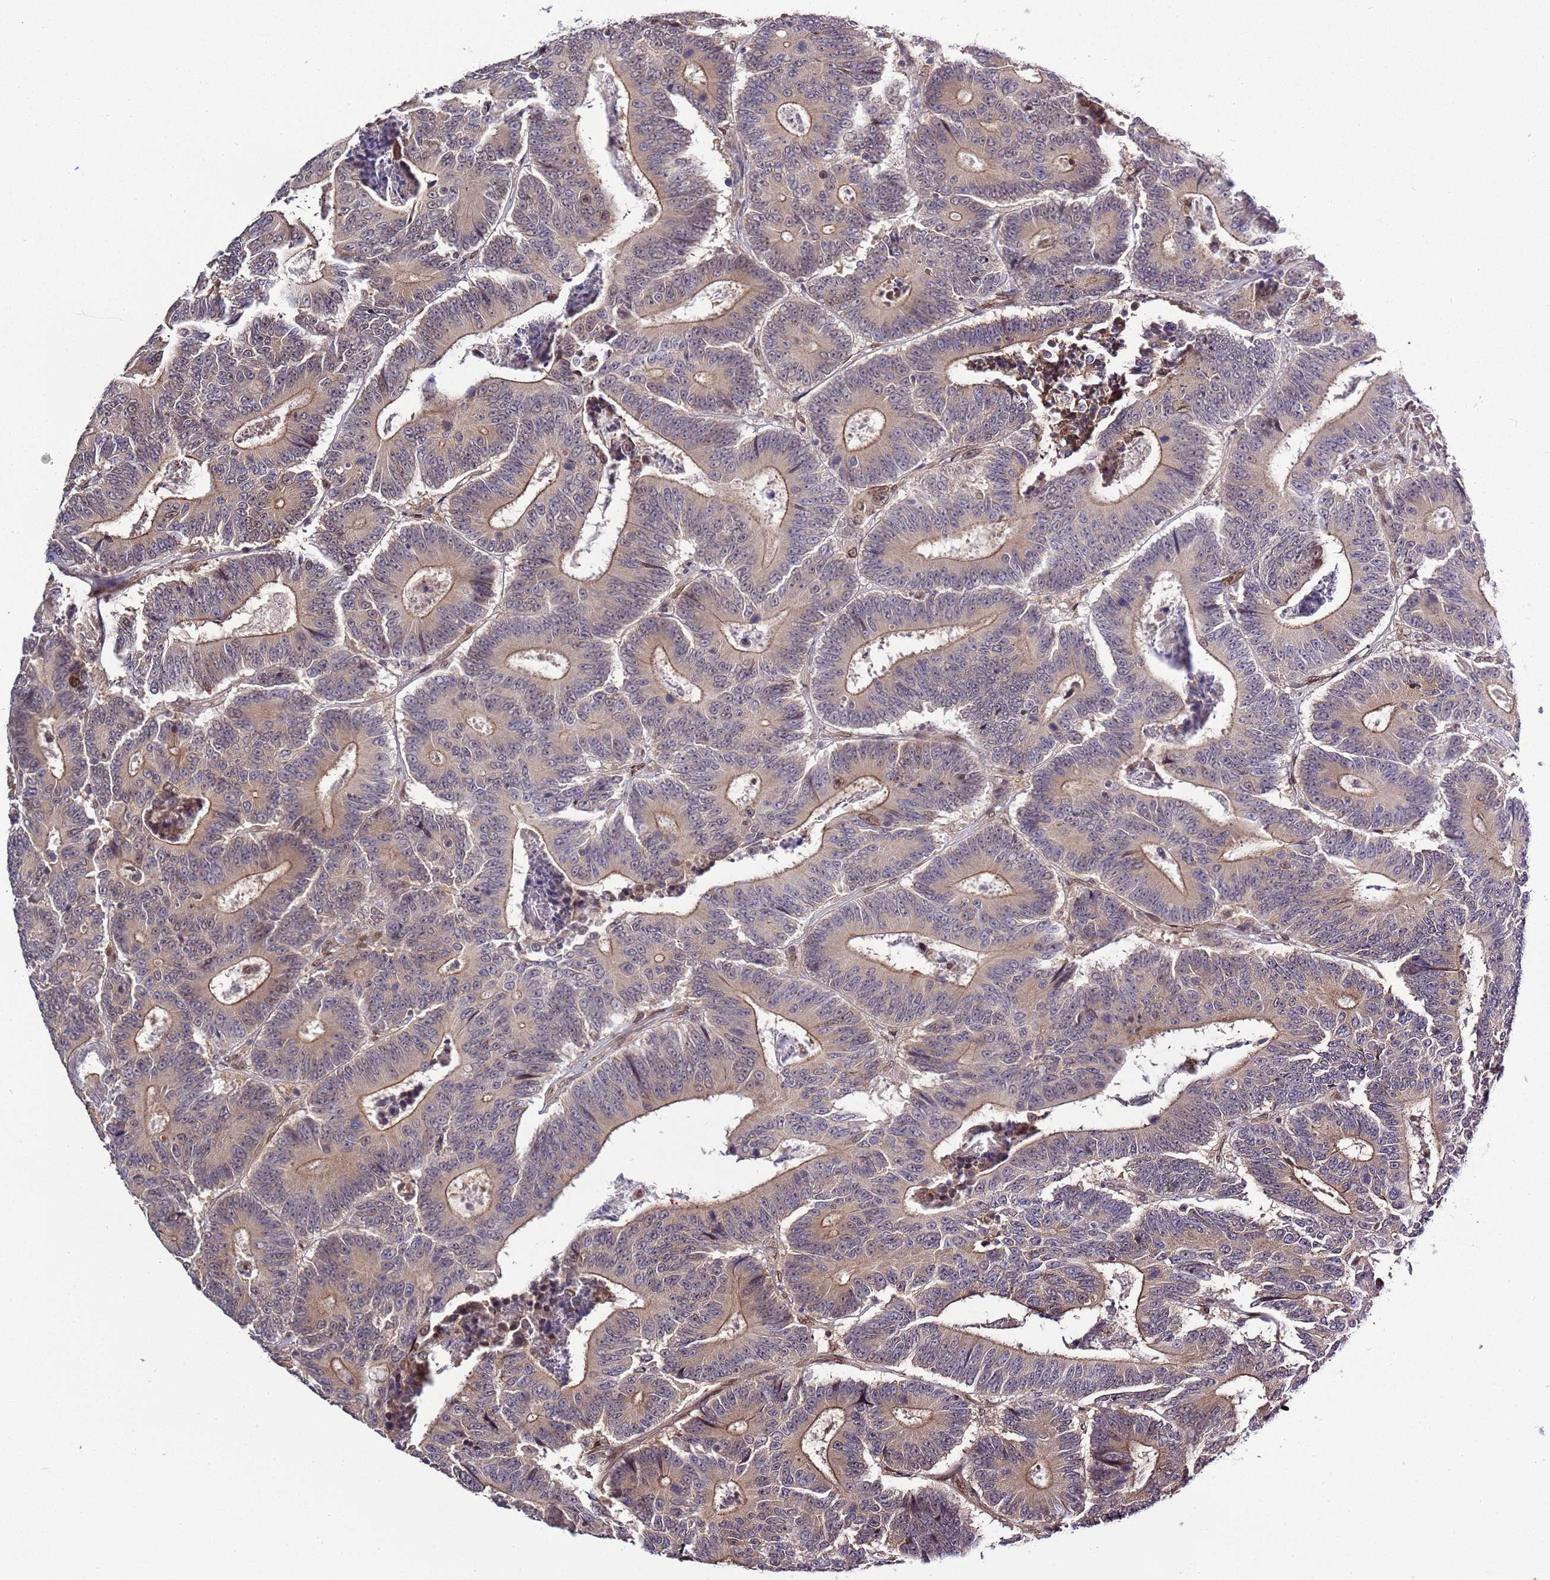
{"staining": {"intensity": "moderate", "quantity": "<25%", "location": "cytoplasmic/membranous"}, "tissue": "colorectal cancer", "cell_type": "Tumor cells", "image_type": "cancer", "snomed": [{"axis": "morphology", "description": "Adenocarcinoma, NOS"}, {"axis": "topography", "description": "Colon"}], "caption": "Colorectal cancer (adenocarcinoma) tissue reveals moderate cytoplasmic/membranous positivity in approximately <25% of tumor cells", "gene": "ZNF665", "patient": {"sex": "male", "age": 83}}